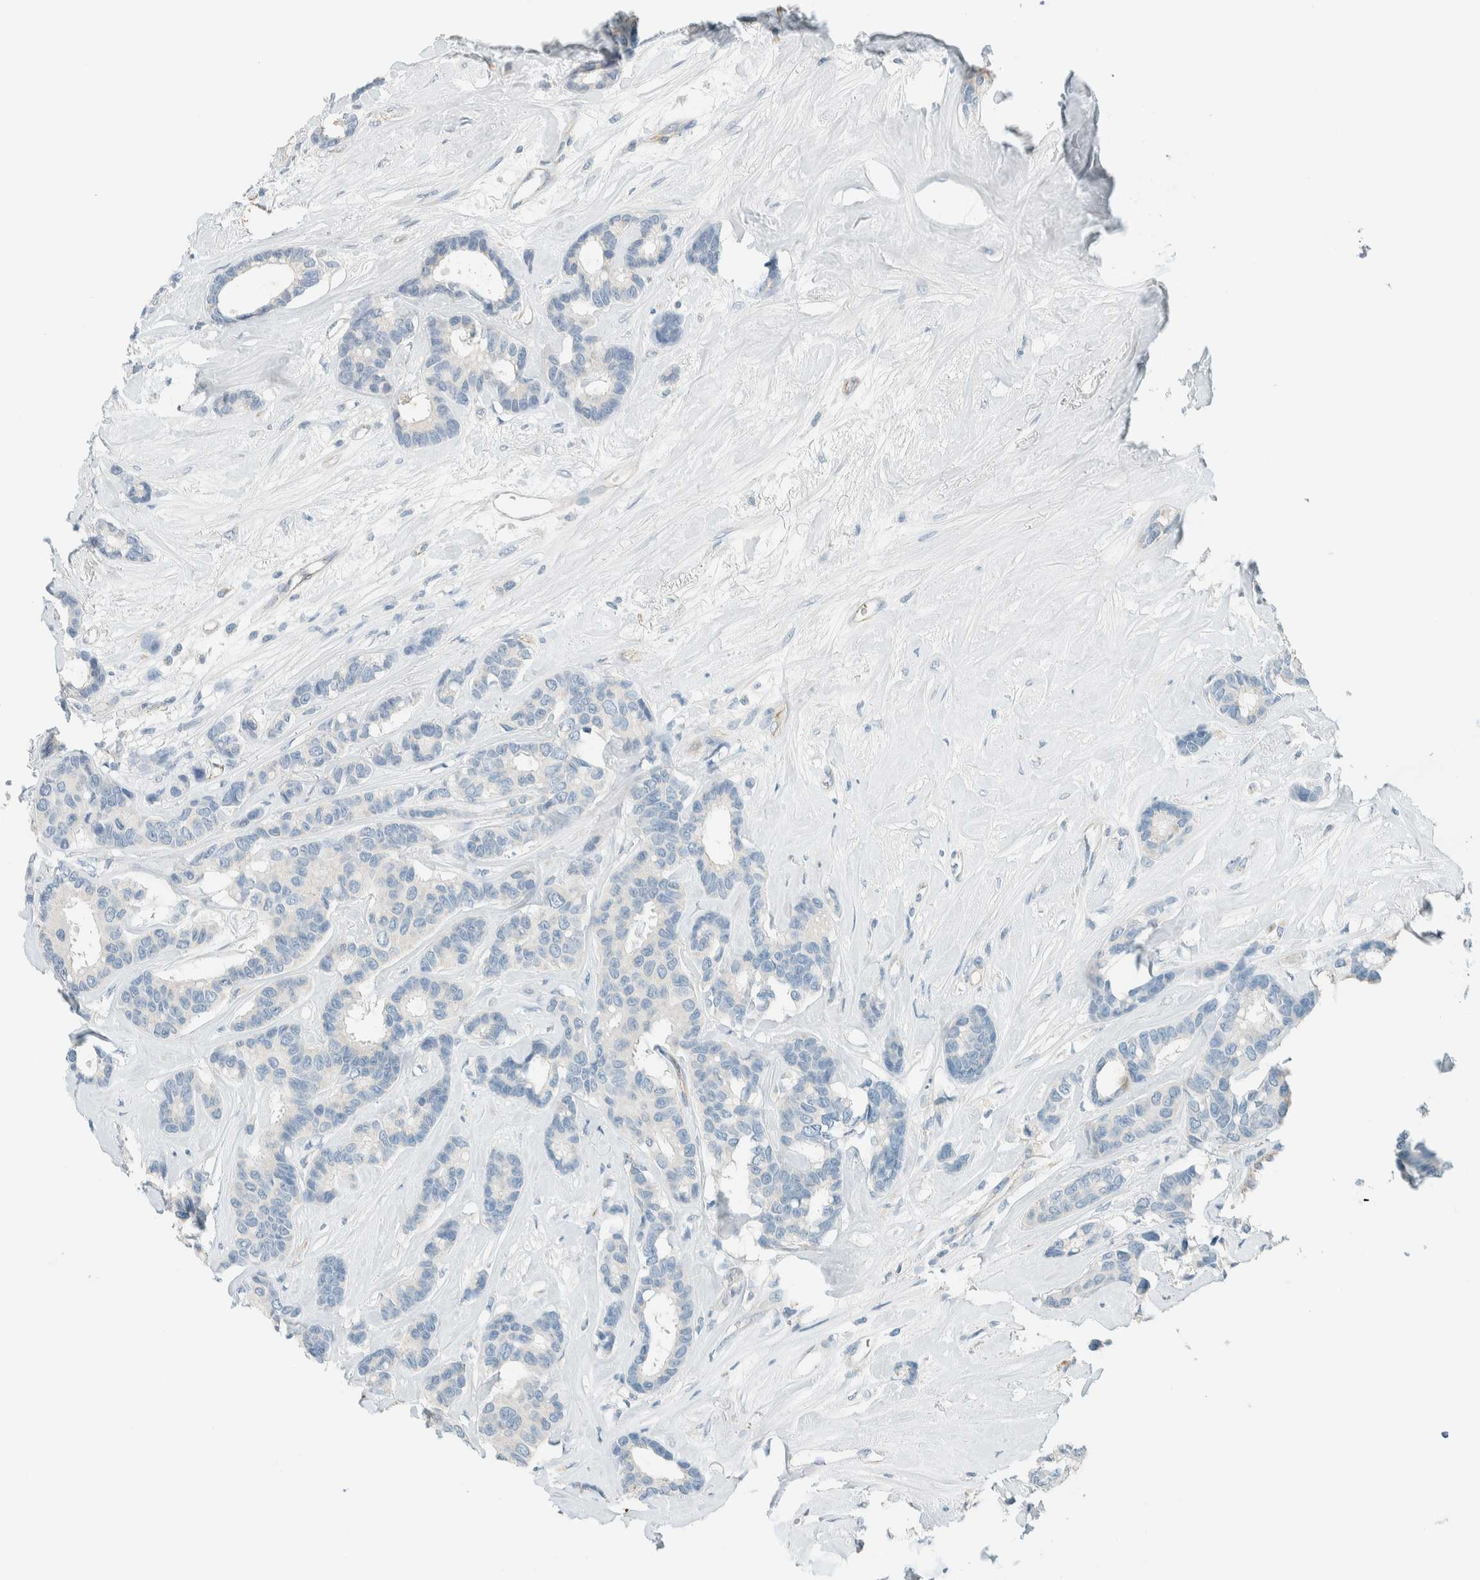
{"staining": {"intensity": "negative", "quantity": "none", "location": "none"}, "tissue": "breast cancer", "cell_type": "Tumor cells", "image_type": "cancer", "snomed": [{"axis": "morphology", "description": "Duct carcinoma"}, {"axis": "topography", "description": "Breast"}], "caption": "Histopathology image shows no significant protein staining in tumor cells of breast intraductal carcinoma.", "gene": "SLFN12", "patient": {"sex": "female", "age": 87}}